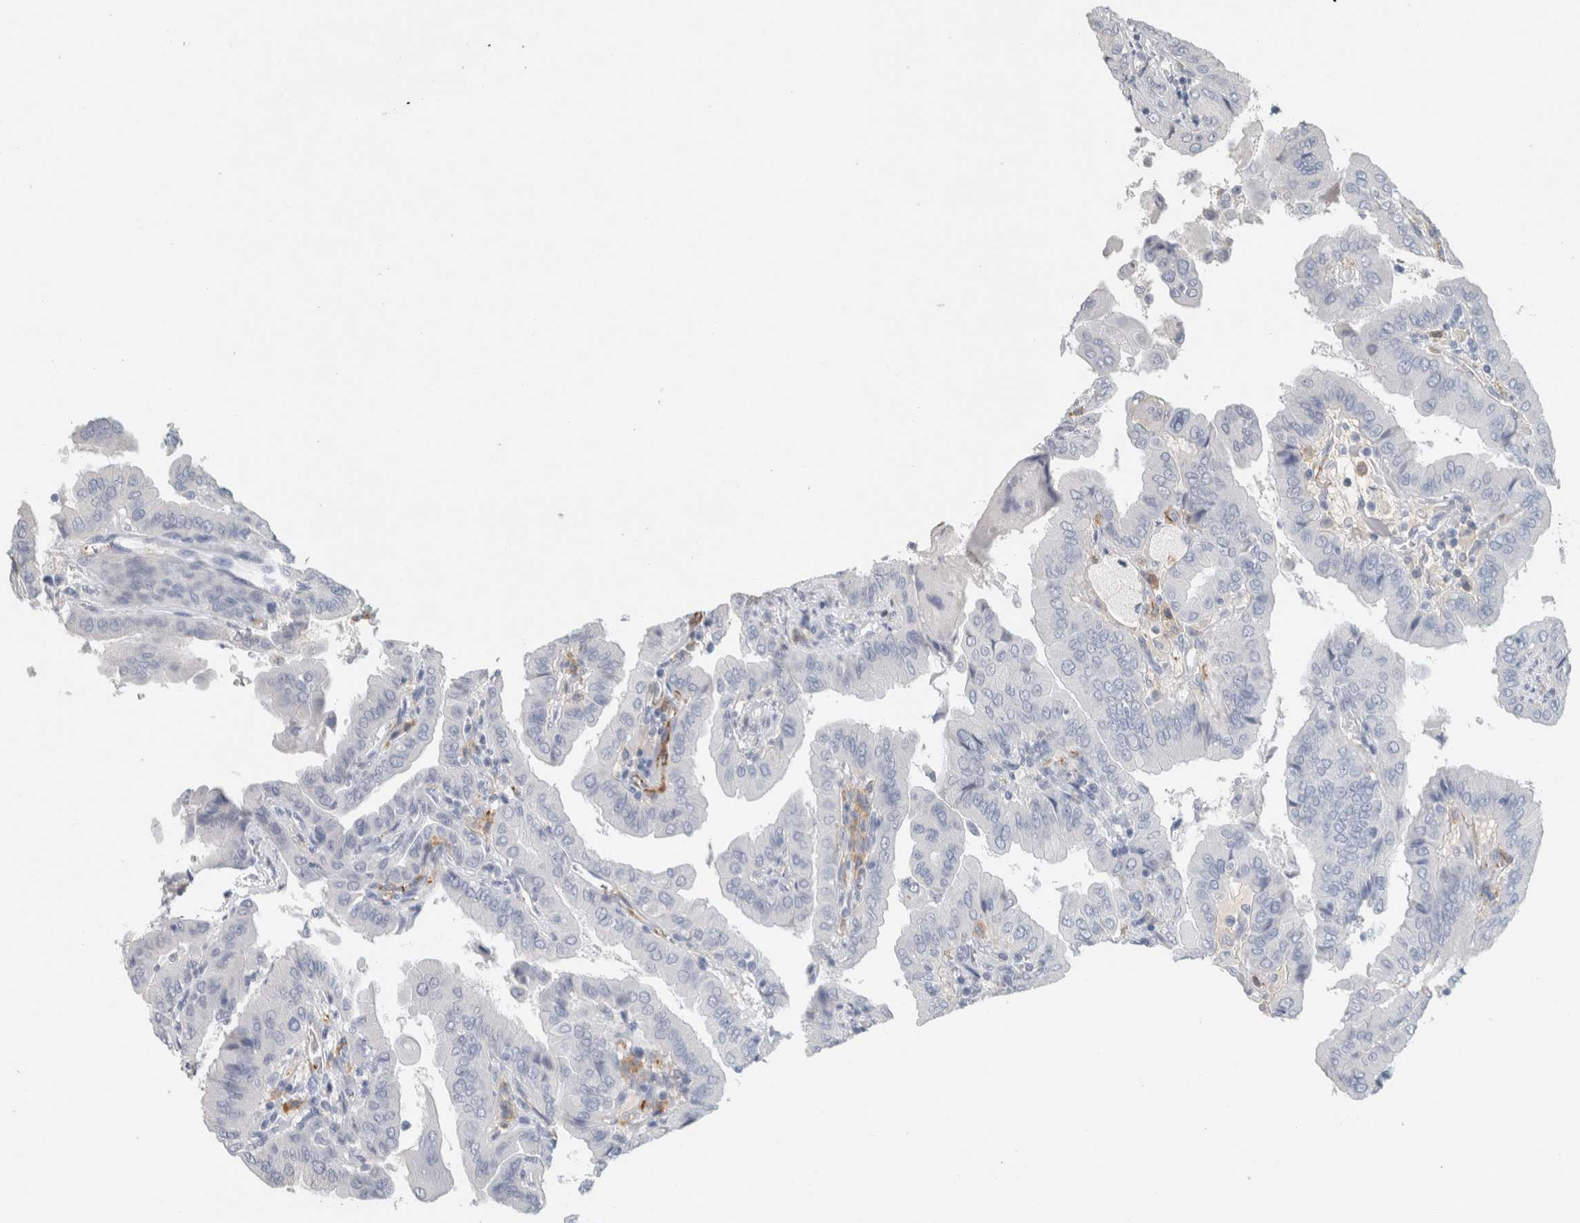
{"staining": {"intensity": "negative", "quantity": "none", "location": "none"}, "tissue": "thyroid cancer", "cell_type": "Tumor cells", "image_type": "cancer", "snomed": [{"axis": "morphology", "description": "Papillary adenocarcinoma, NOS"}, {"axis": "topography", "description": "Thyroid gland"}], "caption": "Immunohistochemistry (IHC) of thyroid cancer (papillary adenocarcinoma) shows no staining in tumor cells.", "gene": "CD36", "patient": {"sex": "male", "age": 33}}